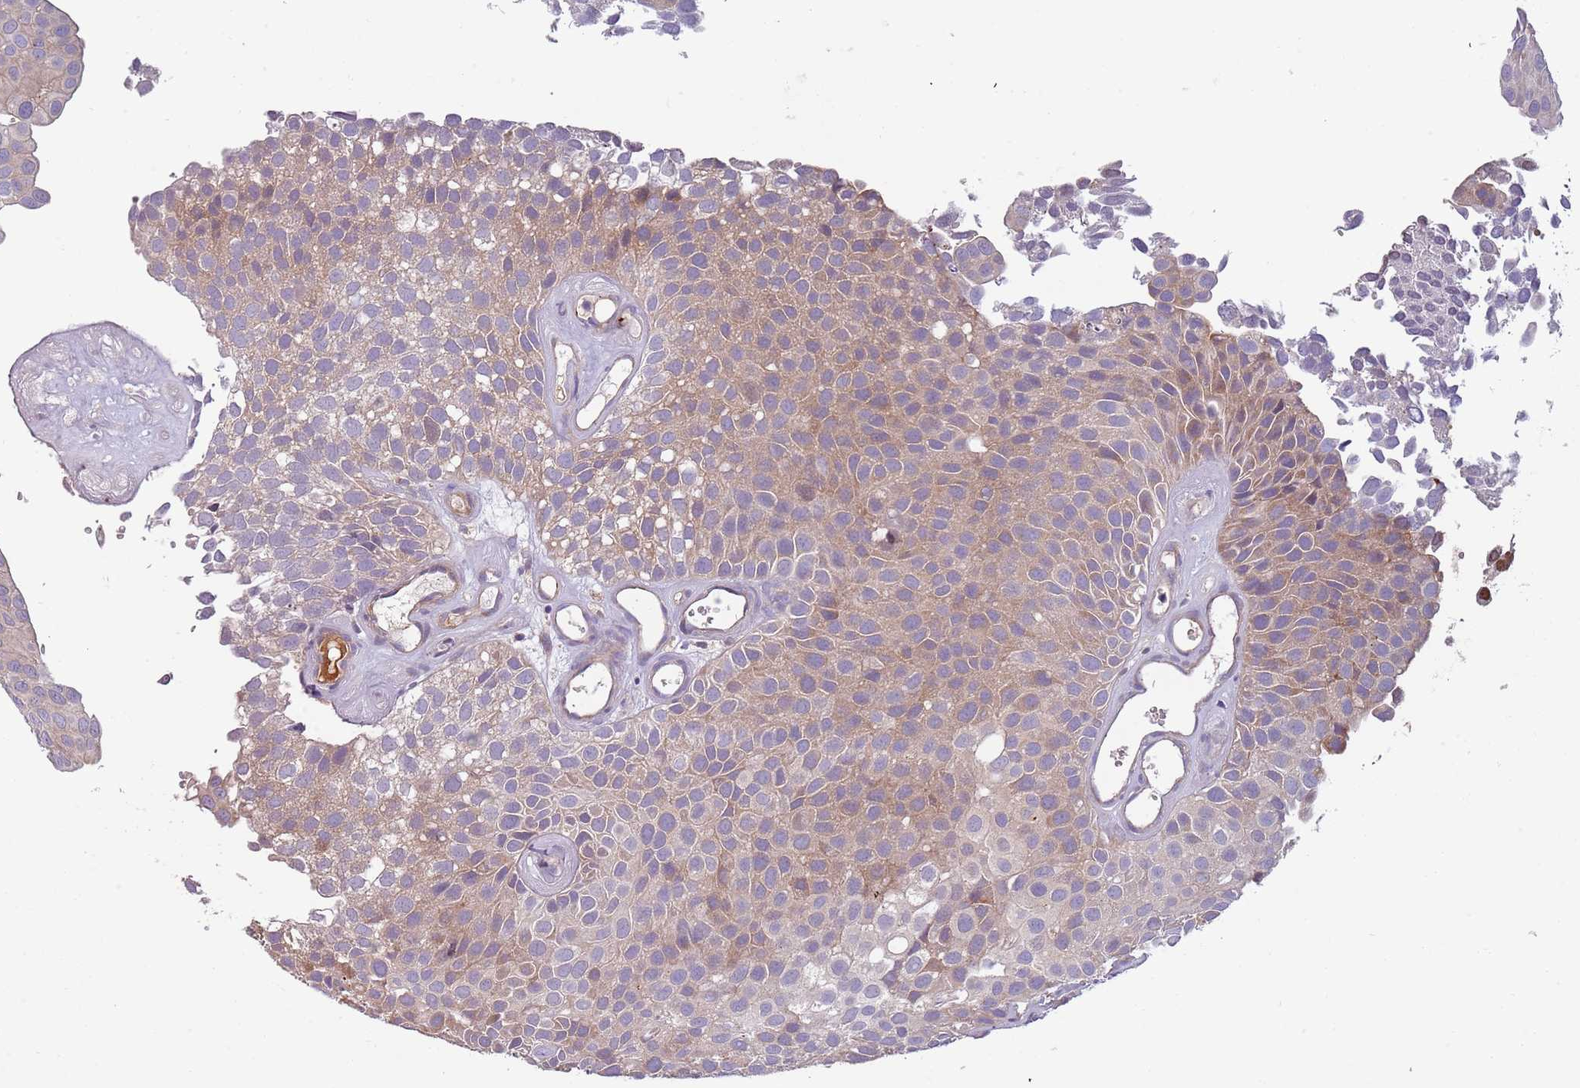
{"staining": {"intensity": "weak", "quantity": "25%-75%", "location": "cytoplasmic/membranous"}, "tissue": "urothelial cancer", "cell_type": "Tumor cells", "image_type": "cancer", "snomed": [{"axis": "morphology", "description": "Urothelial carcinoma, Low grade"}, {"axis": "topography", "description": "Urinary bladder"}], "caption": "Brown immunohistochemical staining in human low-grade urothelial carcinoma displays weak cytoplasmic/membranous positivity in approximately 25%-75% of tumor cells.", "gene": "NADK", "patient": {"sex": "male", "age": 88}}